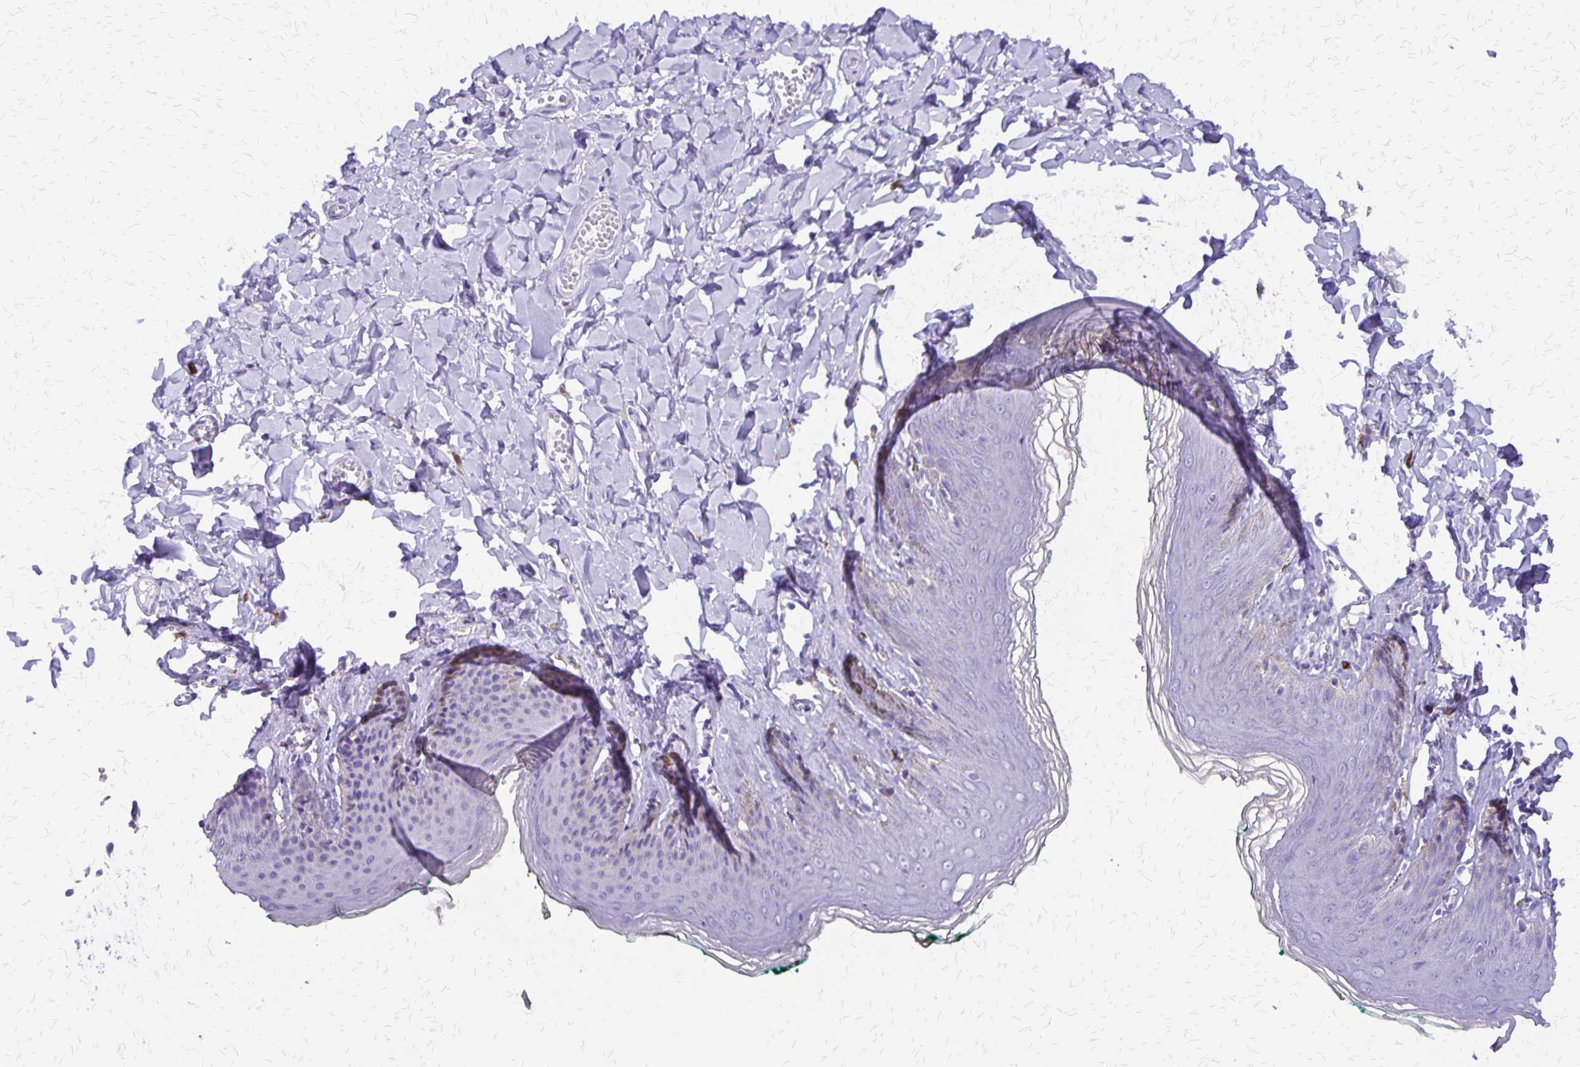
{"staining": {"intensity": "negative", "quantity": "none", "location": "none"}, "tissue": "skin", "cell_type": "Epidermal cells", "image_type": "normal", "snomed": [{"axis": "morphology", "description": "Normal tissue, NOS"}, {"axis": "topography", "description": "Vulva"}, {"axis": "topography", "description": "Peripheral nerve tissue"}], "caption": "DAB immunohistochemical staining of normal skin displays no significant positivity in epidermal cells.", "gene": "SLC13A2", "patient": {"sex": "female", "age": 66}}